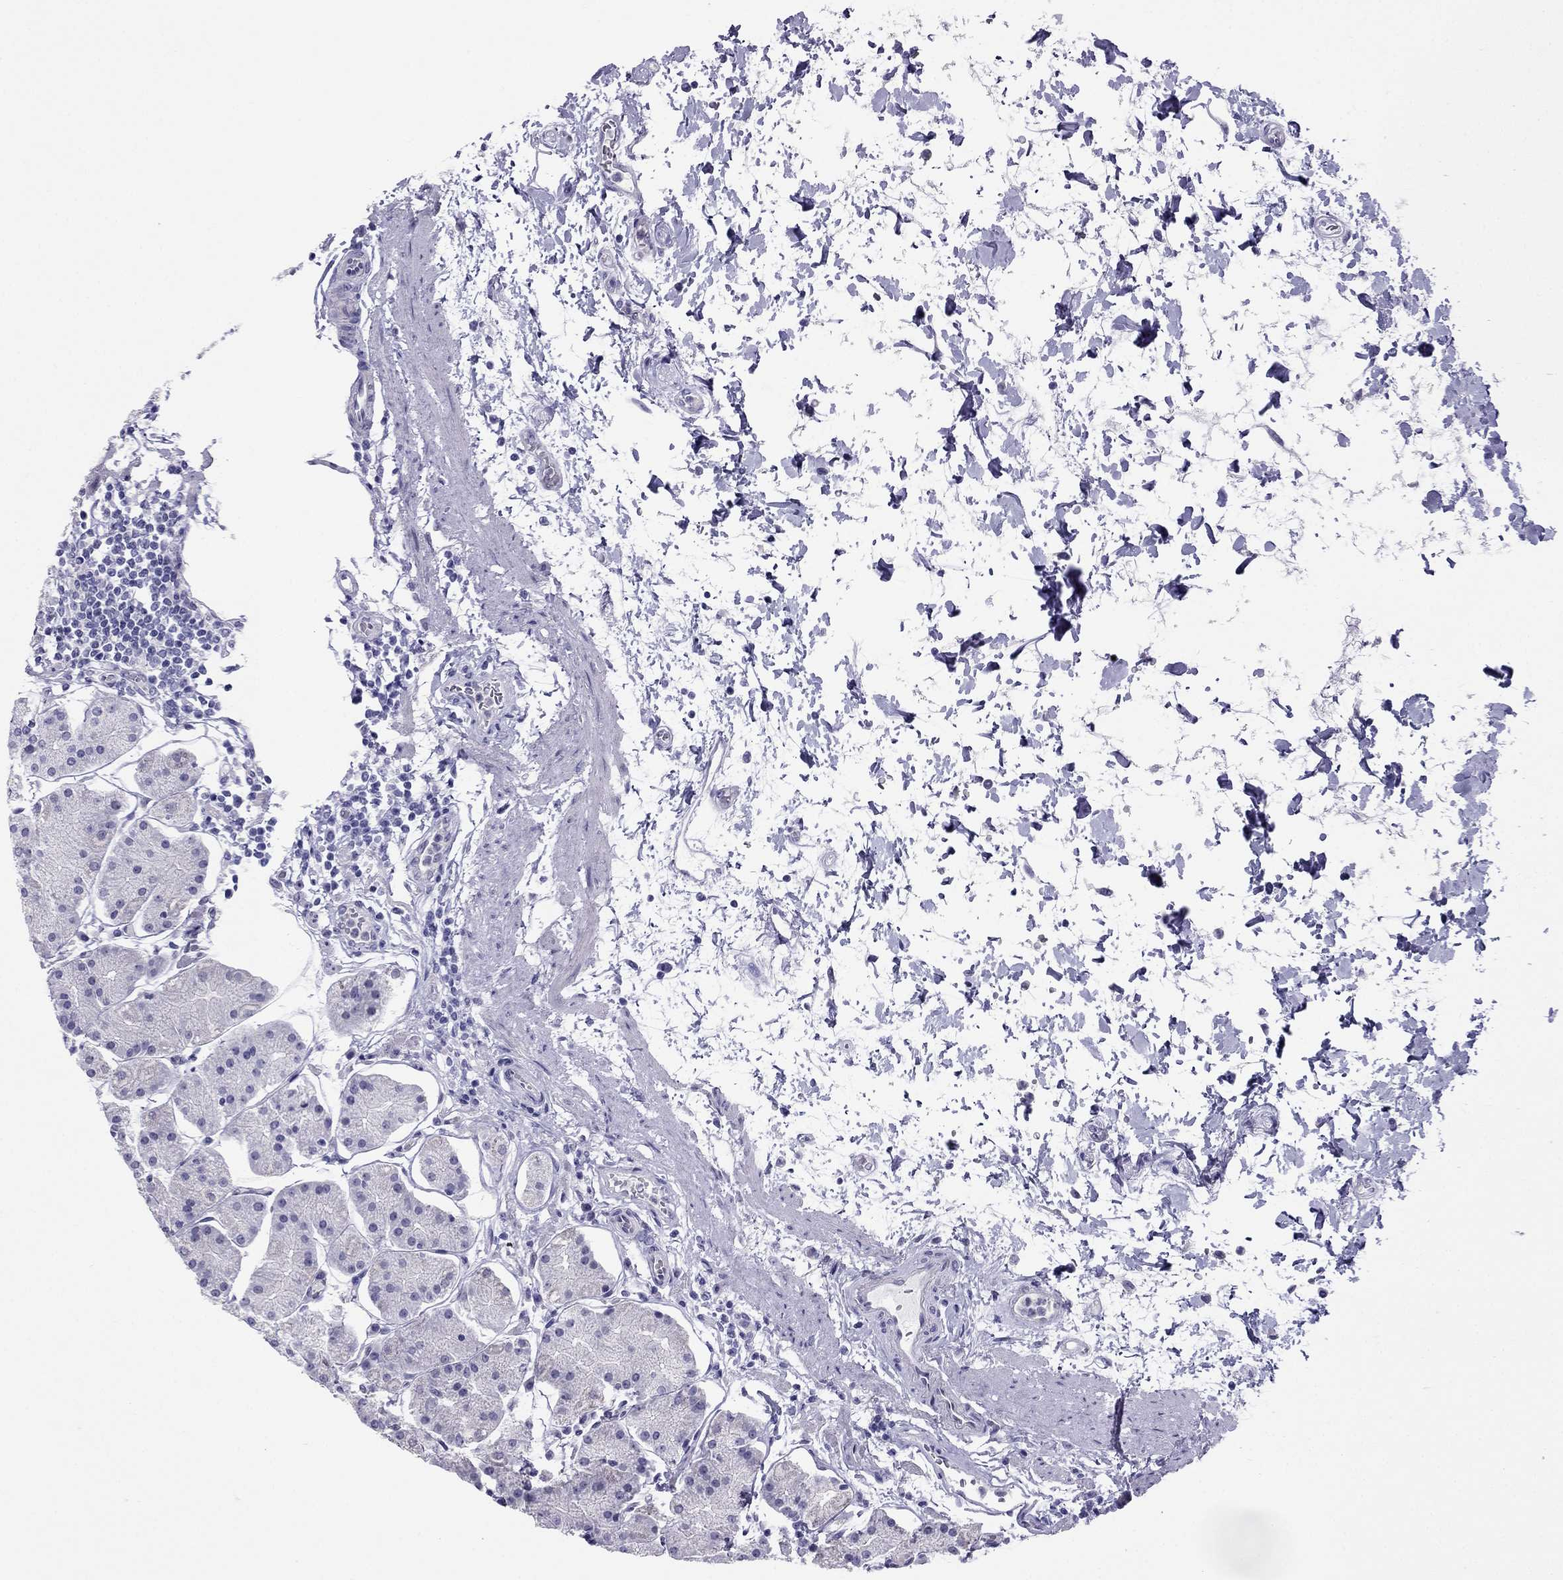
{"staining": {"intensity": "negative", "quantity": "none", "location": "none"}, "tissue": "stomach", "cell_type": "Glandular cells", "image_type": "normal", "snomed": [{"axis": "morphology", "description": "Normal tissue, NOS"}, {"axis": "topography", "description": "Stomach"}], "caption": "A high-resolution micrograph shows immunohistochemistry (IHC) staining of normal stomach, which shows no significant expression in glandular cells.", "gene": "CROCC2", "patient": {"sex": "male", "age": 54}}